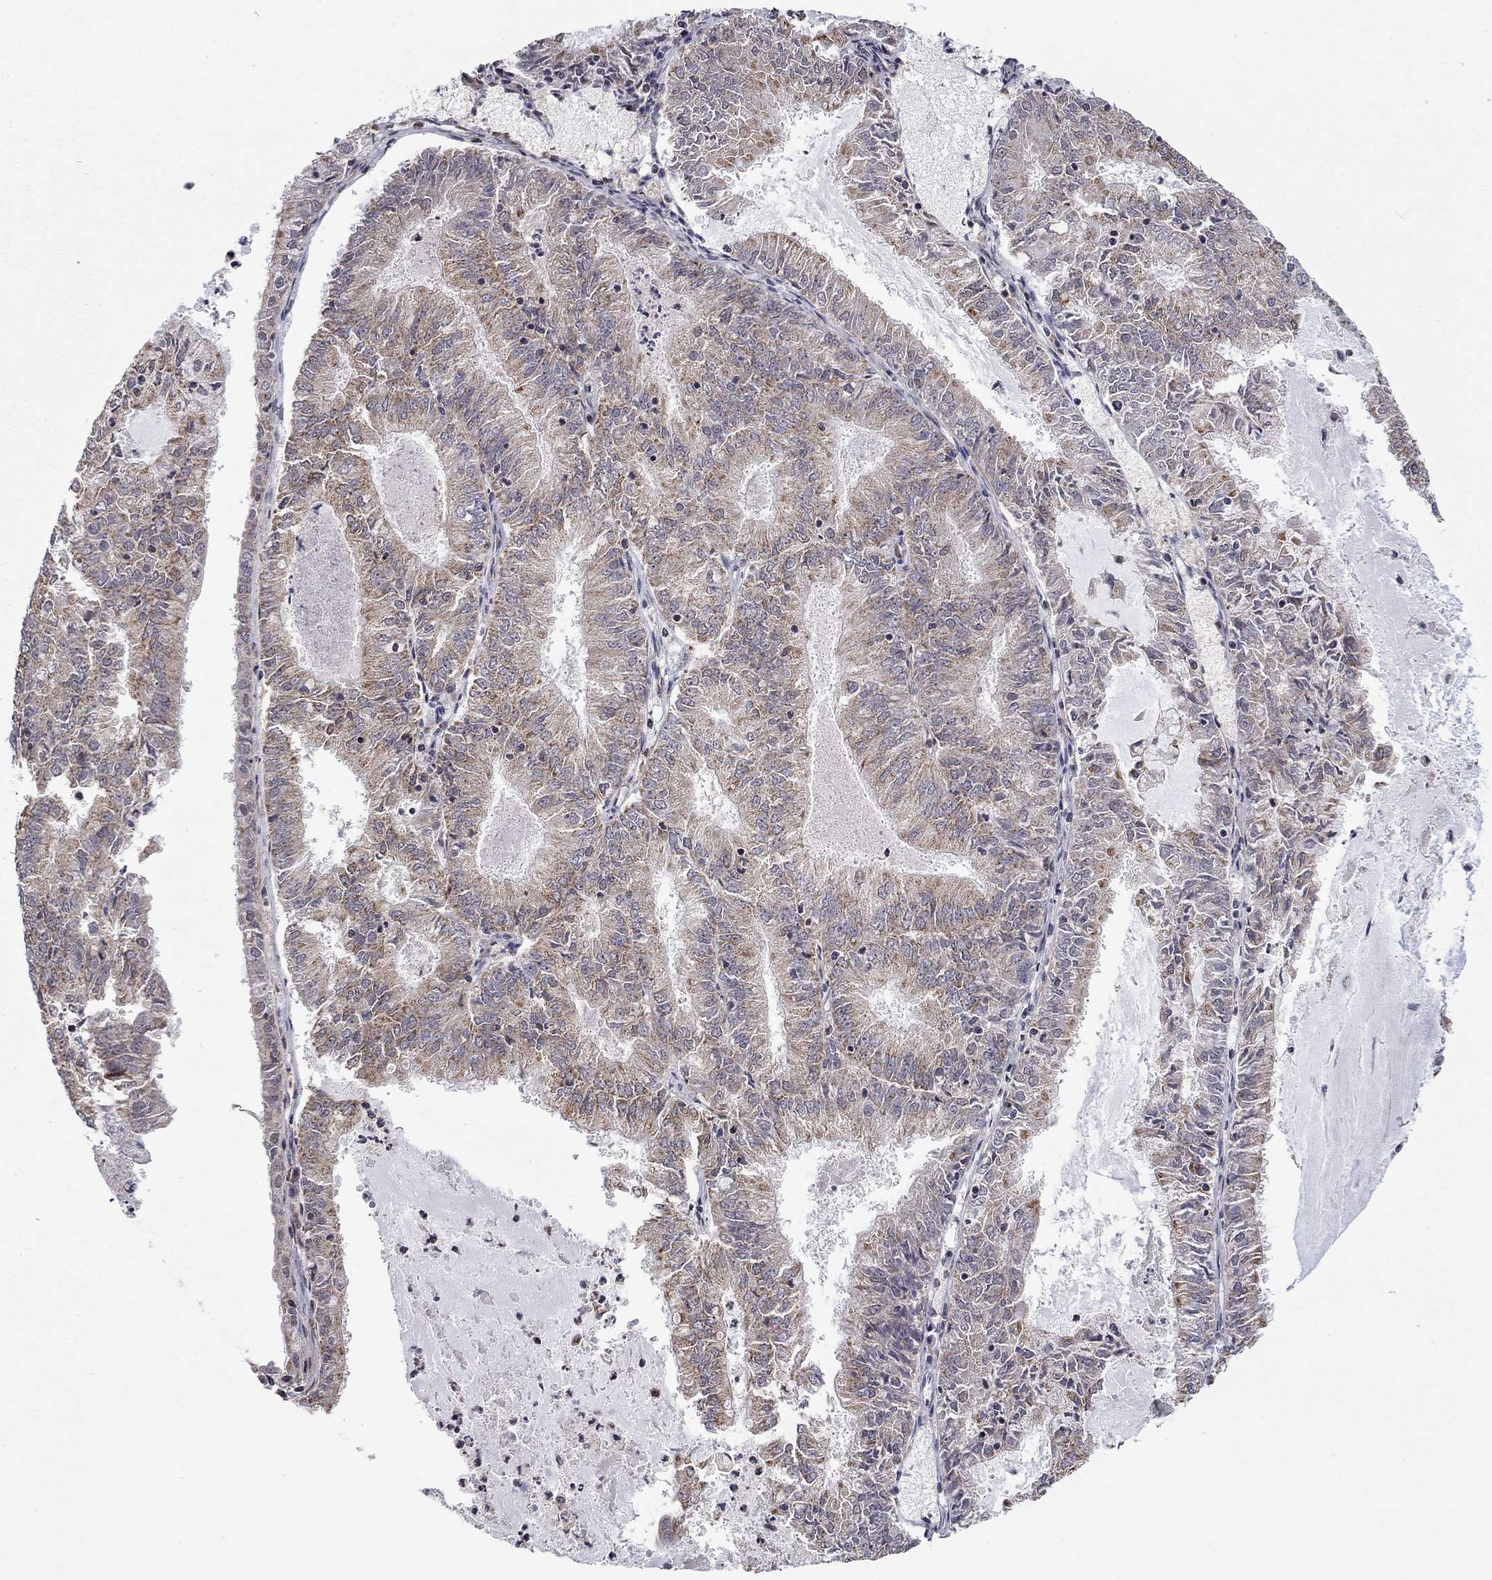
{"staining": {"intensity": "weak", "quantity": "25%-75%", "location": "cytoplasmic/membranous"}, "tissue": "endometrial cancer", "cell_type": "Tumor cells", "image_type": "cancer", "snomed": [{"axis": "morphology", "description": "Adenocarcinoma, NOS"}, {"axis": "topography", "description": "Endometrium"}], "caption": "Immunohistochemistry (IHC) staining of adenocarcinoma (endometrial), which demonstrates low levels of weak cytoplasmic/membranous expression in about 25%-75% of tumor cells indicating weak cytoplasmic/membranous protein positivity. The staining was performed using DAB (3,3'-diaminobenzidine) (brown) for protein detection and nuclei were counterstained in hematoxylin (blue).", "gene": "TDP1", "patient": {"sex": "female", "age": 57}}